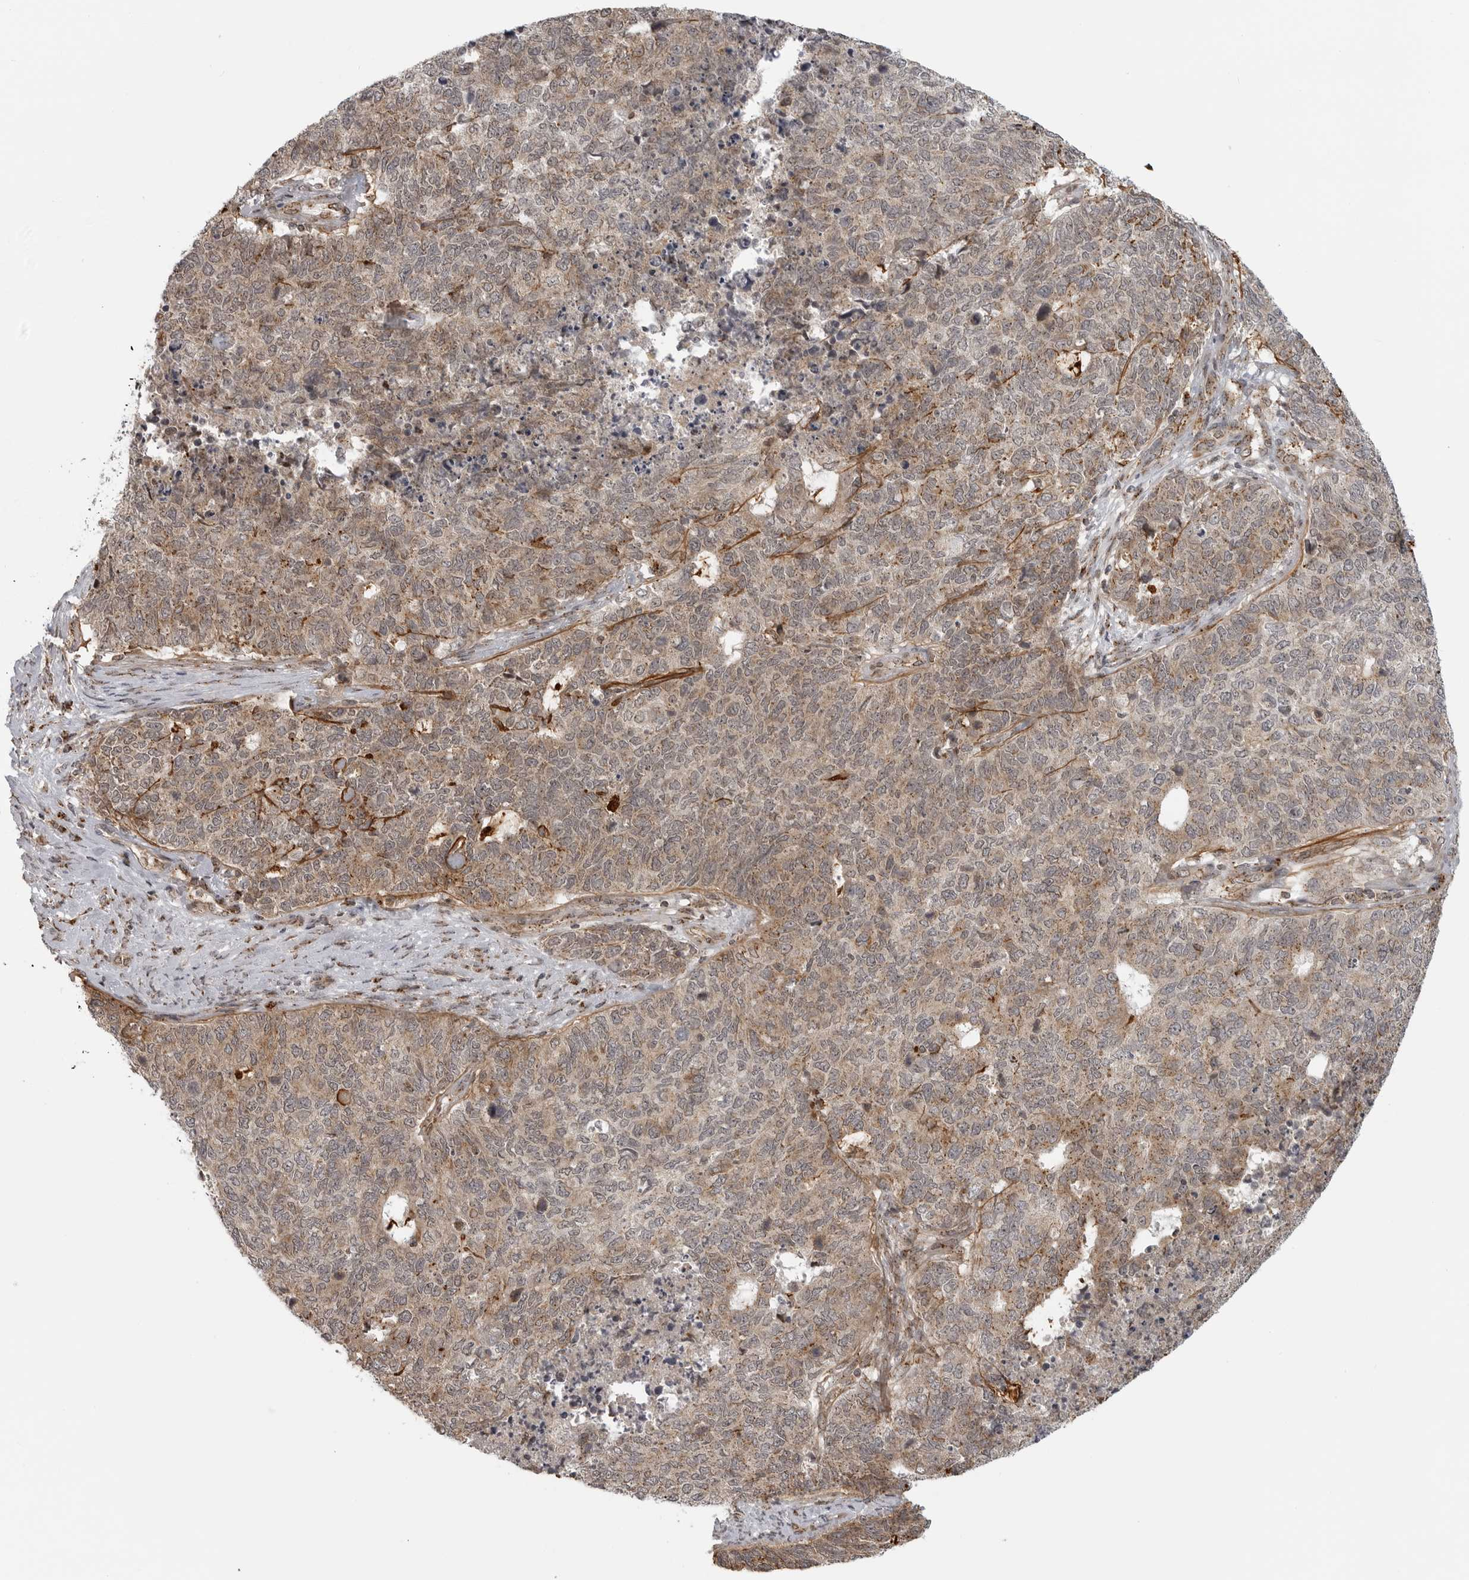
{"staining": {"intensity": "moderate", "quantity": ">75%", "location": "cytoplasmic/membranous"}, "tissue": "cervical cancer", "cell_type": "Tumor cells", "image_type": "cancer", "snomed": [{"axis": "morphology", "description": "Squamous cell carcinoma, NOS"}, {"axis": "topography", "description": "Cervix"}], "caption": "Human cervical squamous cell carcinoma stained with a protein marker reveals moderate staining in tumor cells.", "gene": "COPA", "patient": {"sex": "female", "age": 63}}